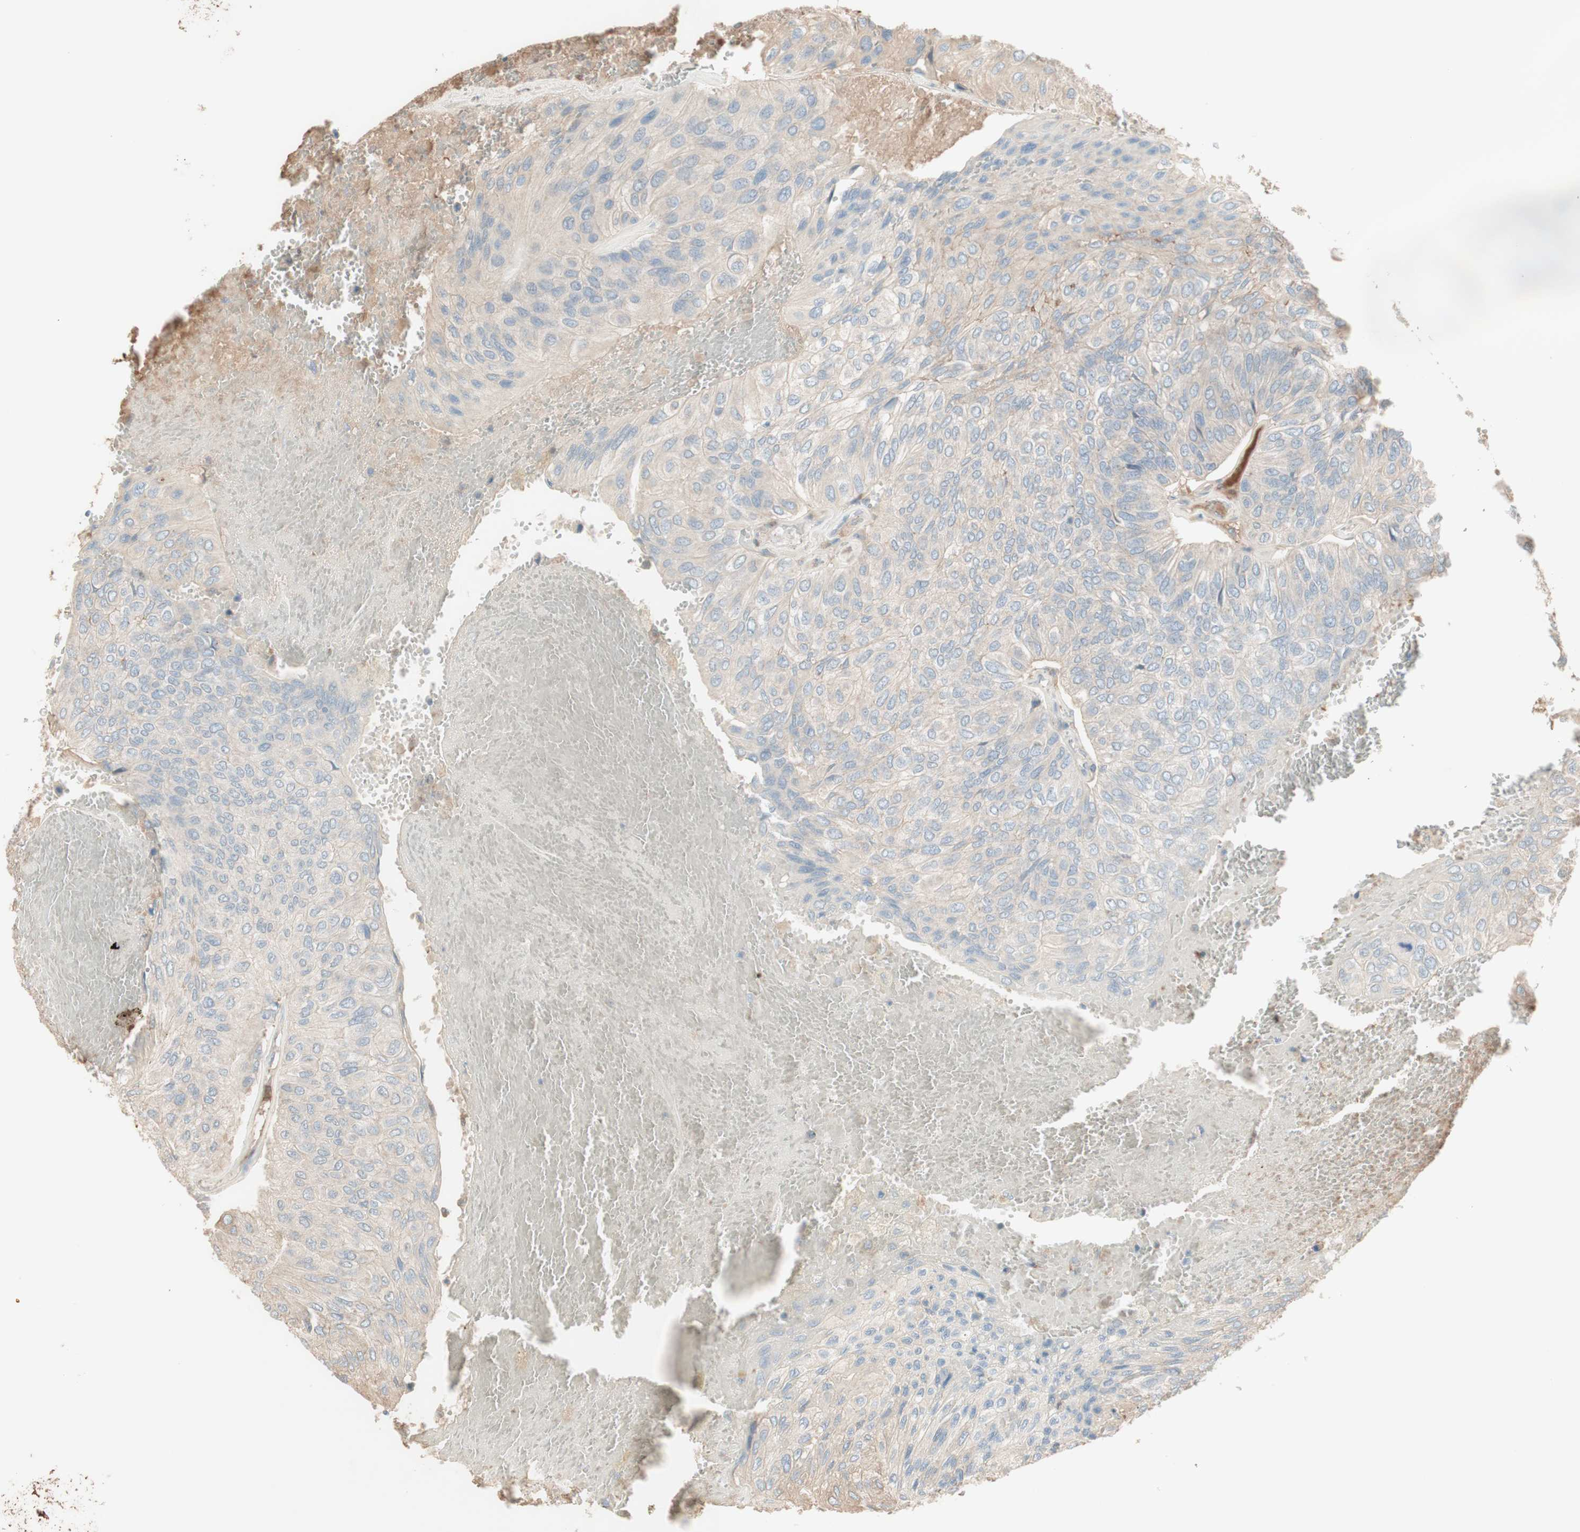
{"staining": {"intensity": "negative", "quantity": "none", "location": "none"}, "tissue": "urothelial cancer", "cell_type": "Tumor cells", "image_type": "cancer", "snomed": [{"axis": "morphology", "description": "Urothelial carcinoma, High grade"}, {"axis": "topography", "description": "Urinary bladder"}], "caption": "This is an IHC image of urothelial carcinoma (high-grade). There is no positivity in tumor cells.", "gene": "IFNG", "patient": {"sex": "male", "age": 66}}